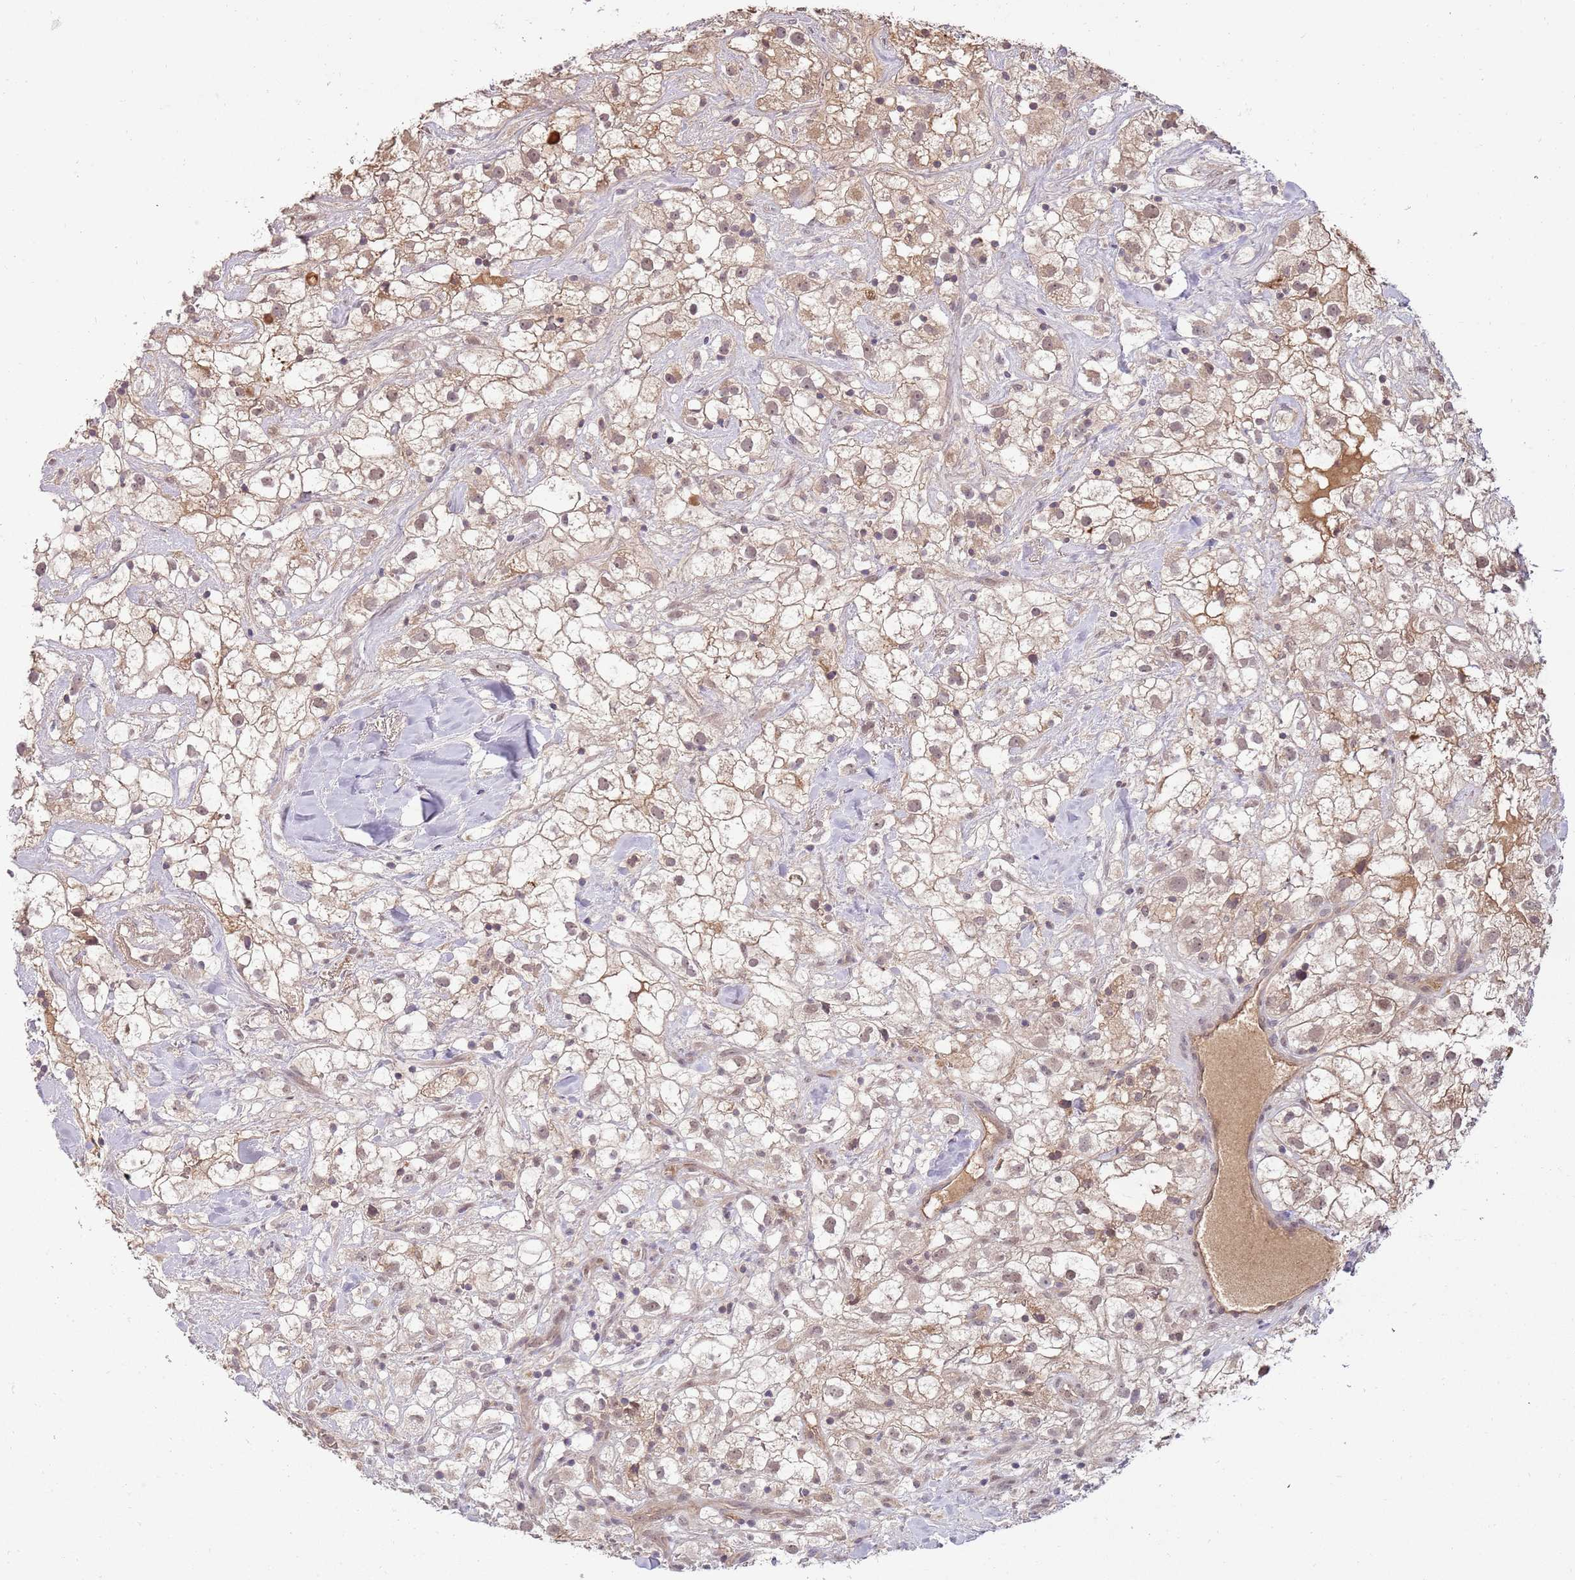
{"staining": {"intensity": "moderate", "quantity": "25%-75%", "location": "cytoplasmic/membranous,nuclear"}, "tissue": "renal cancer", "cell_type": "Tumor cells", "image_type": "cancer", "snomed": [{"axis": "morphology", "description": "Adenocarcinoma, NOS"}, {"axis": "topography", "description": "Kidney"}], "caption": "Approximately 25%-75% of tumor cells in adenocarcinoma (renal) exhibit moderate cytoplasmic/membranous and nuclear protein positivity as visualized by brown immunohistochemical staining.", "gene": "NBPF6", "patient": {"sex": "male", "age": 59}}